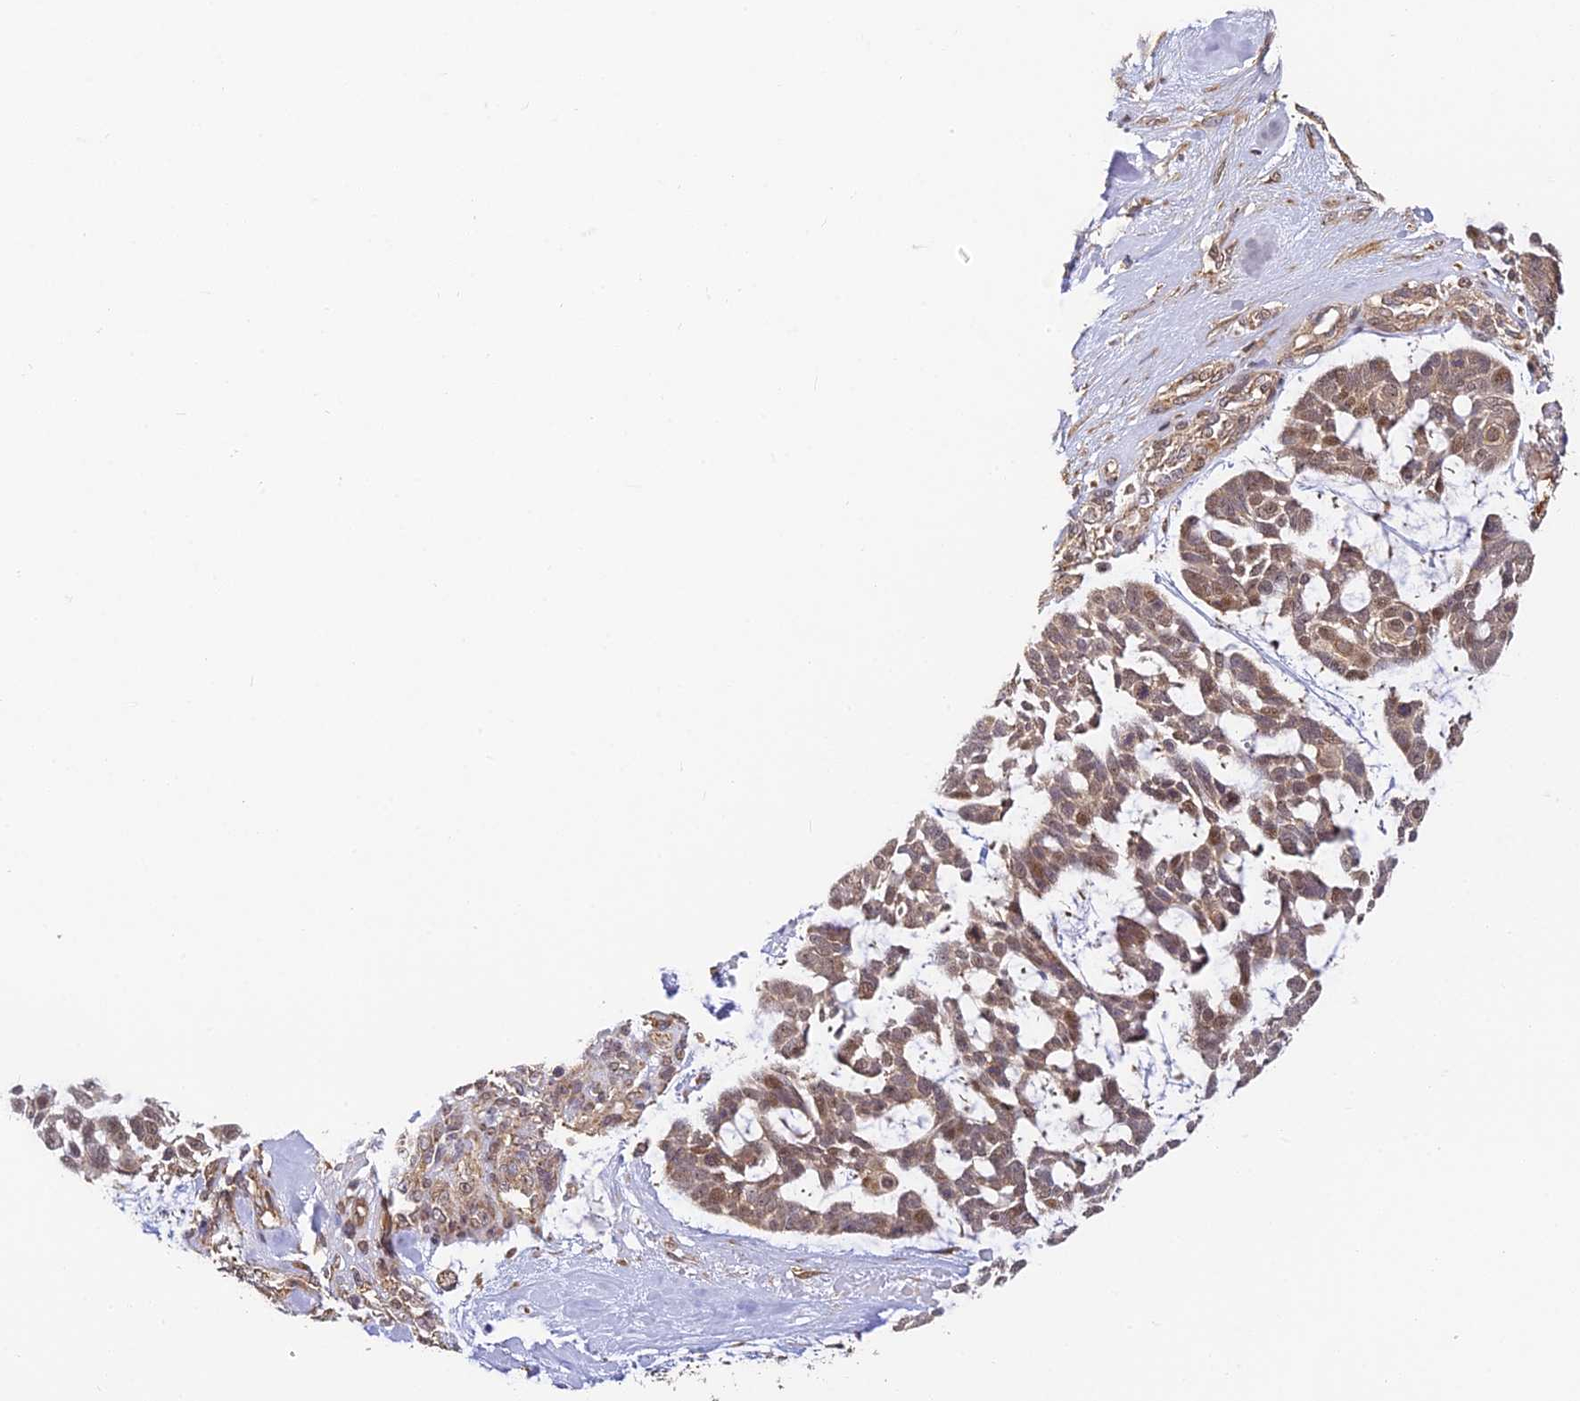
{"staining": {"intensity": "weak", "quantity": ">75%", "location": "cytoplasmic/membranous"}, "tissue": "skin cancer", "cell_type": "Tumor cells", "image_type": "cancer", "snomed": [{"axis": "morphology", "description": "Basal cell carcinoma"}, {"axis": "topography", "description": "Skin"}], "caption": "Skin basal cell carcinoma stained with a protein marker demonstrates weak staining in tumor cells.", "gene": "ZNF443", "patient": {"sex": "male", "age": 88}}